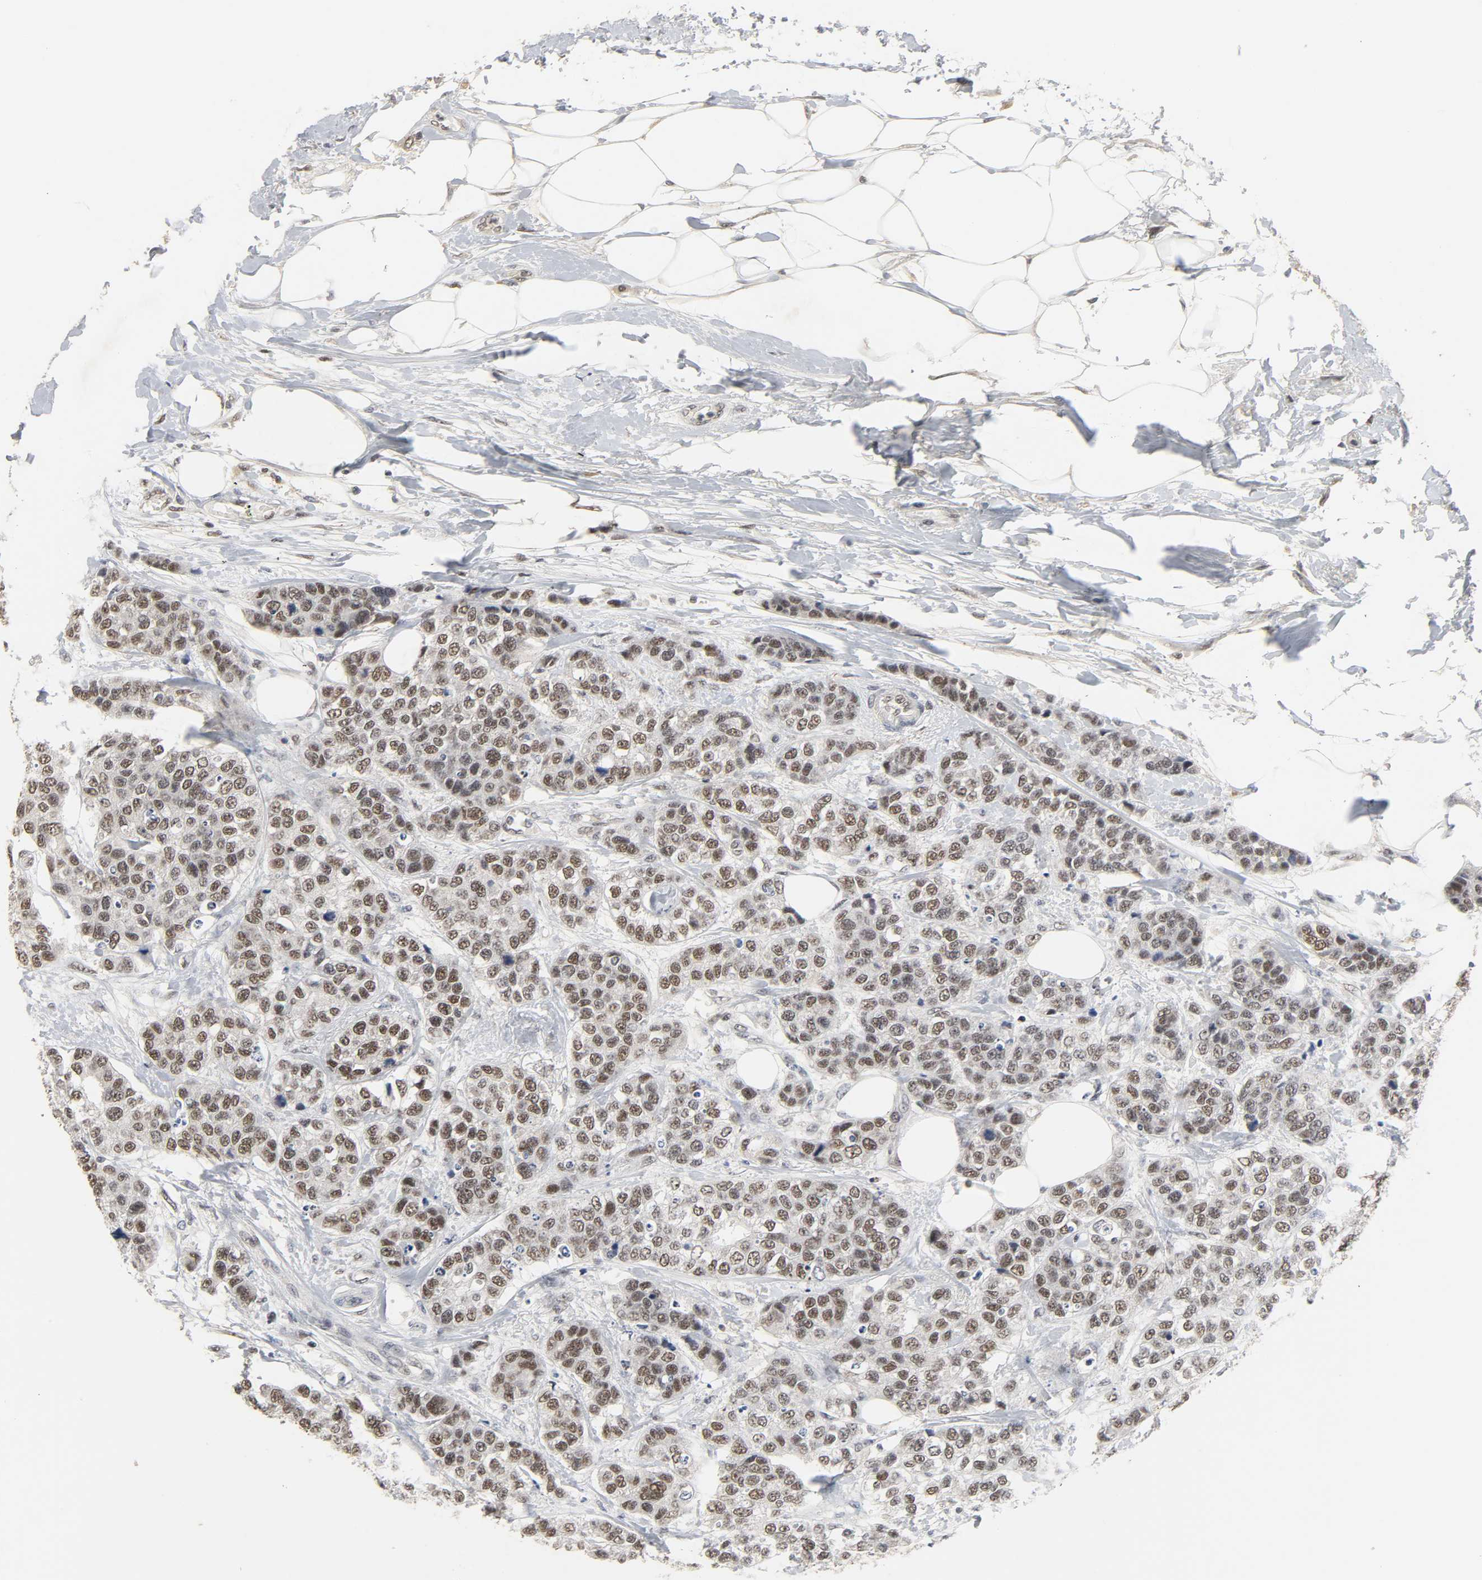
{"staining": {"intensity": "moderate", "quantity": ">75%", "location": "nuclear"}, "tissue": "breast cancer", "cell_type": "Tumor cells", "image_type": "cancer", "snomed": [{"axis": "morphology", "description": "Duct carcinoma"}, {"axis": "topography", "description": "Breast"}], "caption": "Immunohistochemical staining of breast cancer (invasive ductal carcinoma) reveals medium levels of moderate nuclear positivity in approximately >75% of tumor cells. The staining was performed using DAB, with brown indicating positive protein expression. Nuclei are stained blue with hematoxylin.", "gene": "NCOA6", "patient": {"sex": "female", "age": 51}}